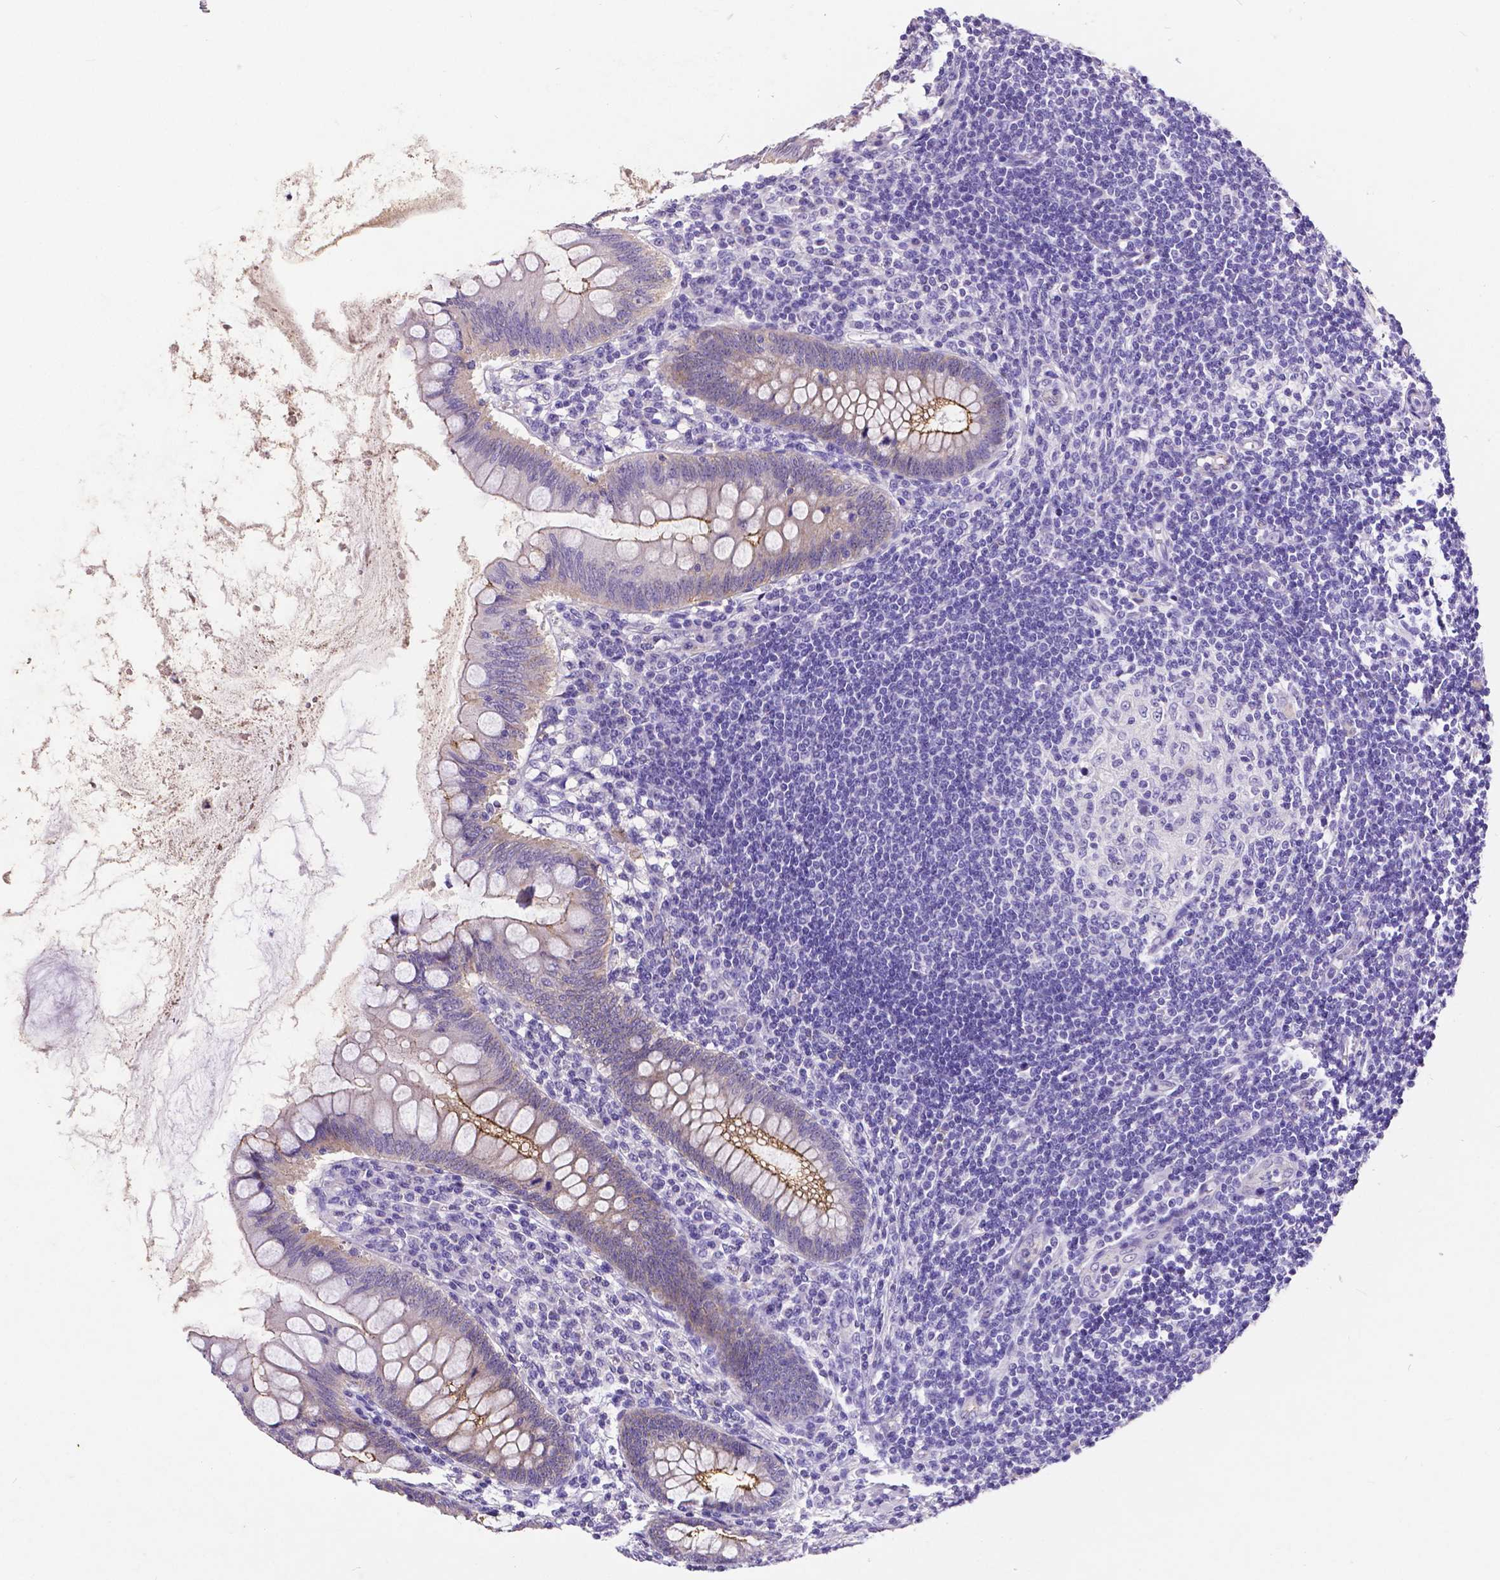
{"staining": {"intensity": "moderate", "quantity": ">75%", "location": "cytoplasmic/membranous"}, "tissue": "appendix", "cell_type": "Glandular cells", "image_type": "normal", "snomed": [{"axis": "morphology", "description": "Normal tissue, NOS"}, {"axis": "topography", "description": "Appendix"}], "caption": "Human appendix stained for a protein (brown) displays moderate cytoplasmic/membranous positive staining in about >75% of glandular cells.", "gene": "OCLN", "patient": {"sex": "female", "age": 57}}